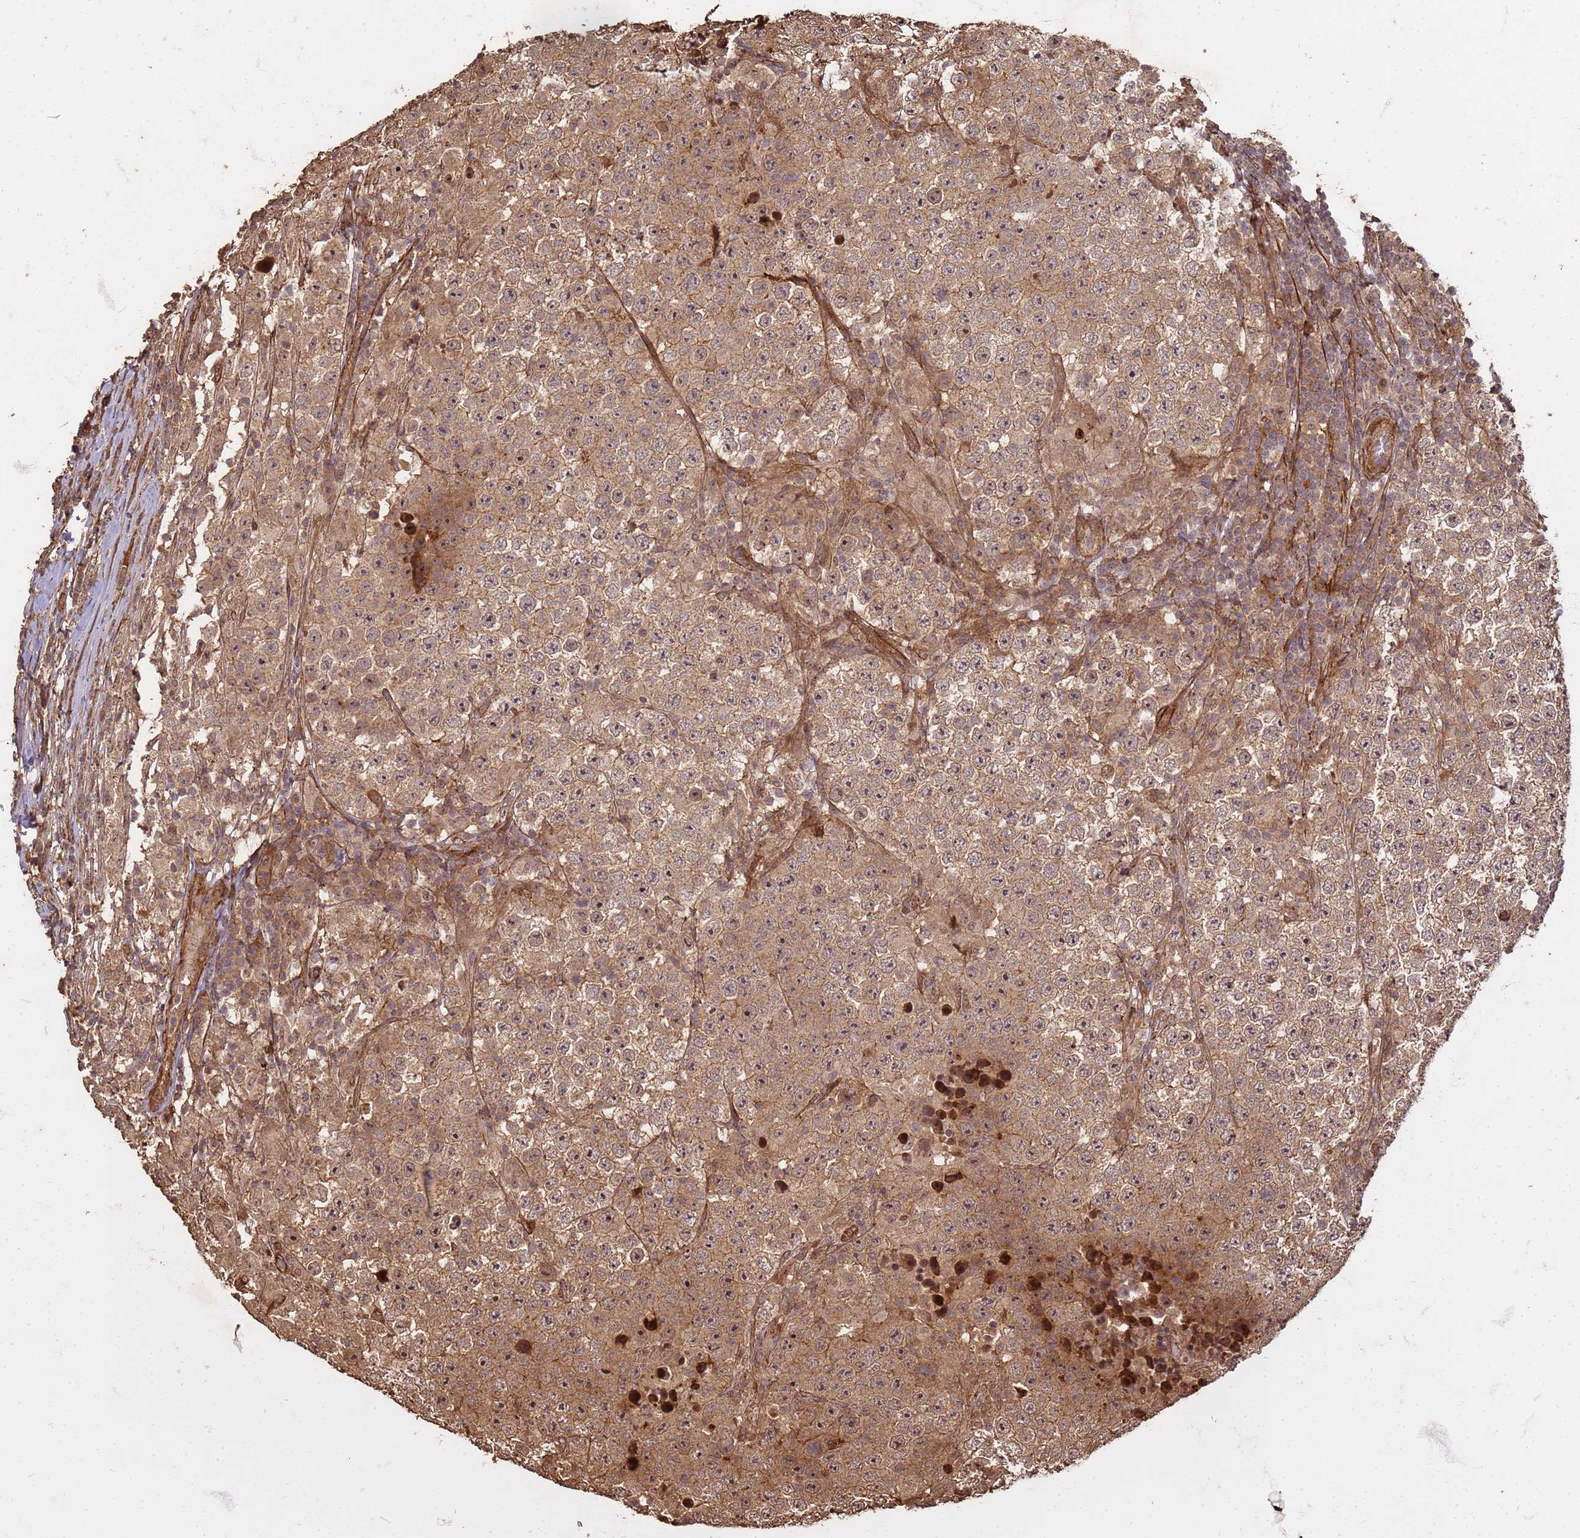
{"staining": {"intensity": "moderate", "quantity": ">75%", "location": "cytoplasmic/membranous,nuclear"}, "tissue": "testis cancer", "cell_type": "Tumor cells", "image_type": "cancer", "snomed": [{"axis": "morphology", "description": "Normal tissue, NOS"}, {"axis": "morphology", "description": "Urothelial carcinoma, High grade"}, {"axis": "morphology", "description": "Seminoma, NOS"}, {"axis": "morphology", "description": "Carcinoma, Embryonal, NOS"}, {"axis": "topography", "description": "Urinary bladder"}, {"axis": "topography", "description": "Testis"}], "caption": "Moderate cytoplasmic/membranous and nuclear protein positivity is appreciated in approximately >75% of tumor cells in embryonal carcinoma (testis).", "gene": "KIF26A", "patient": {"sex": "male", "age": 41}}